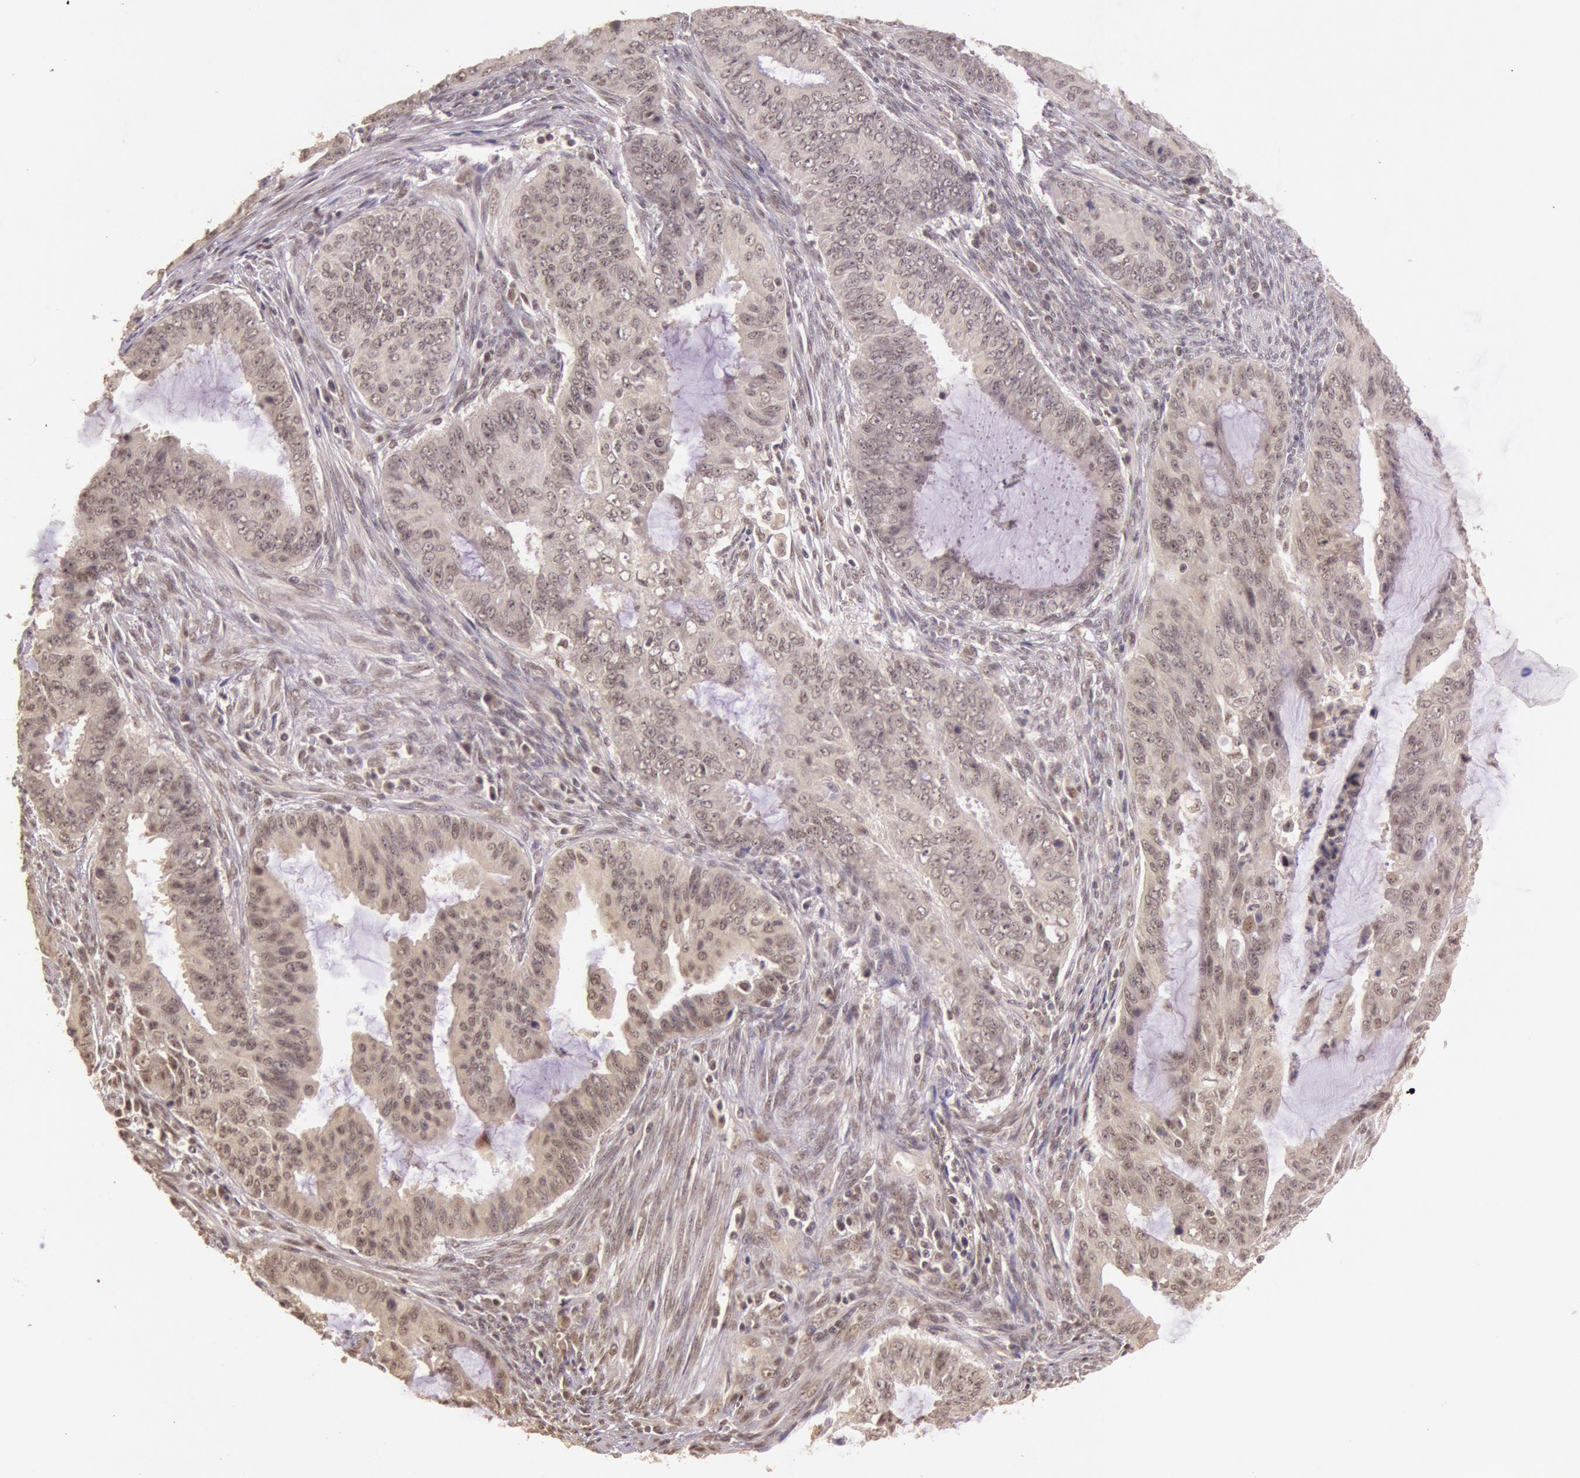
{"staining": {"intensity": "weak", "quantity": "25%-75%", "location": "cytoplasmic/membranous"}, "tissue": "endometrial cancer", "cell_type": "Tumor cells", "image_type": "cancer", "snomed": [{"axis": "morphology", "description": "Adenocarcinoma, NOS"}, {"axis": "topography", "description": "Endometrium"}], "caption": "An immunohistochemistry image of tumor tissue is shown. Protein staining in brown shows weak cytoplasmic/membranous positivity in endometrial cancer (adenocarcinoma) within tumor cells. Nuclei are stained in blue.", "gene": "RTL10", "patient": {"sex": "female", "age": 75}}